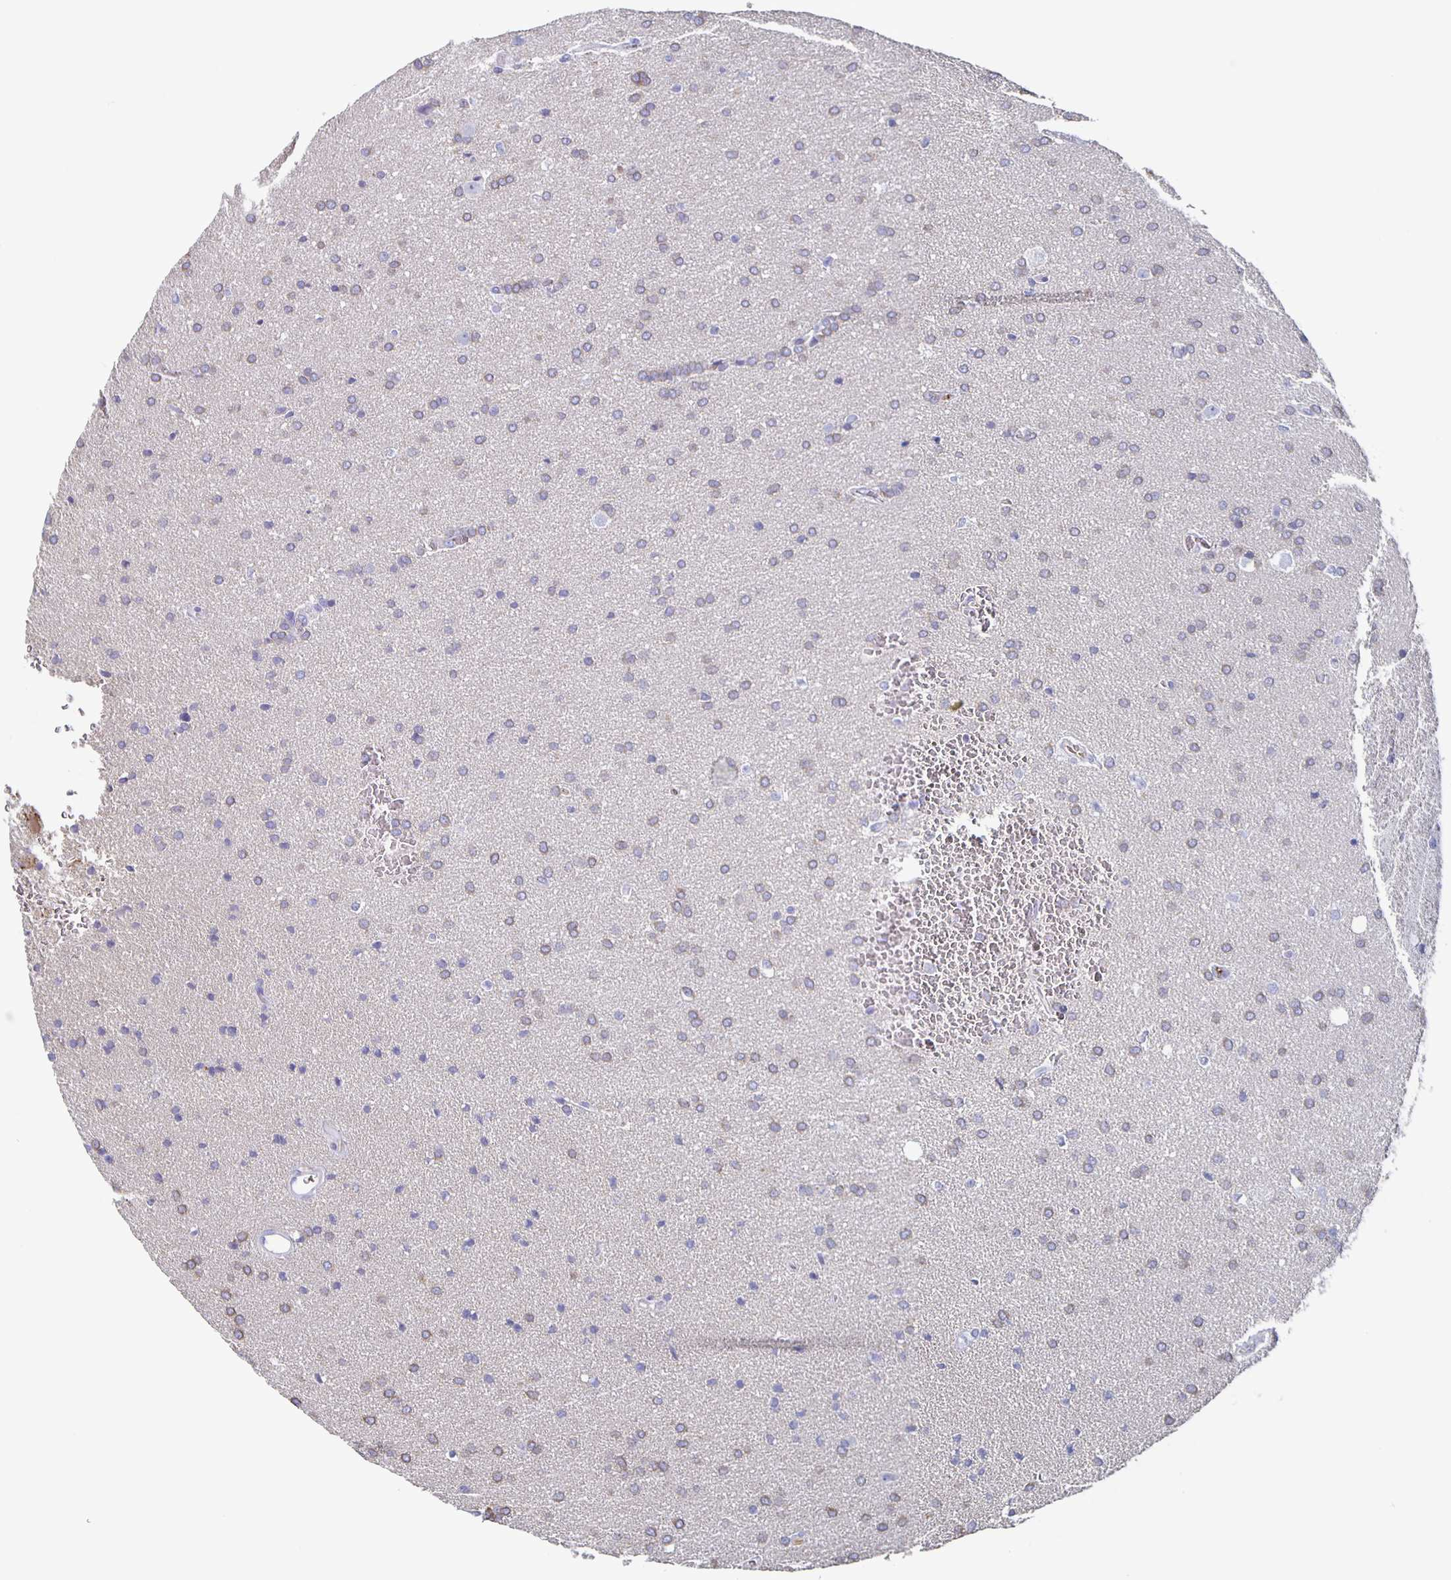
{"staining": {"intensity": "weak", "quantity": "<25%", "location": "cytoplasmic/membranous"}, "tissue": "glioma", "cell_type": "Tumor cells", "image_type": "cancer", "snomed": [{"axis": "morphology", "description": "Glioma, malignant, Low grade"}, {"axis": "topography", "description": "Brain"}], "caption": "Tumor cells show no significant expression in glioma.", "gene": "FGA", "patient": {"sex": "female", "age": 34}}